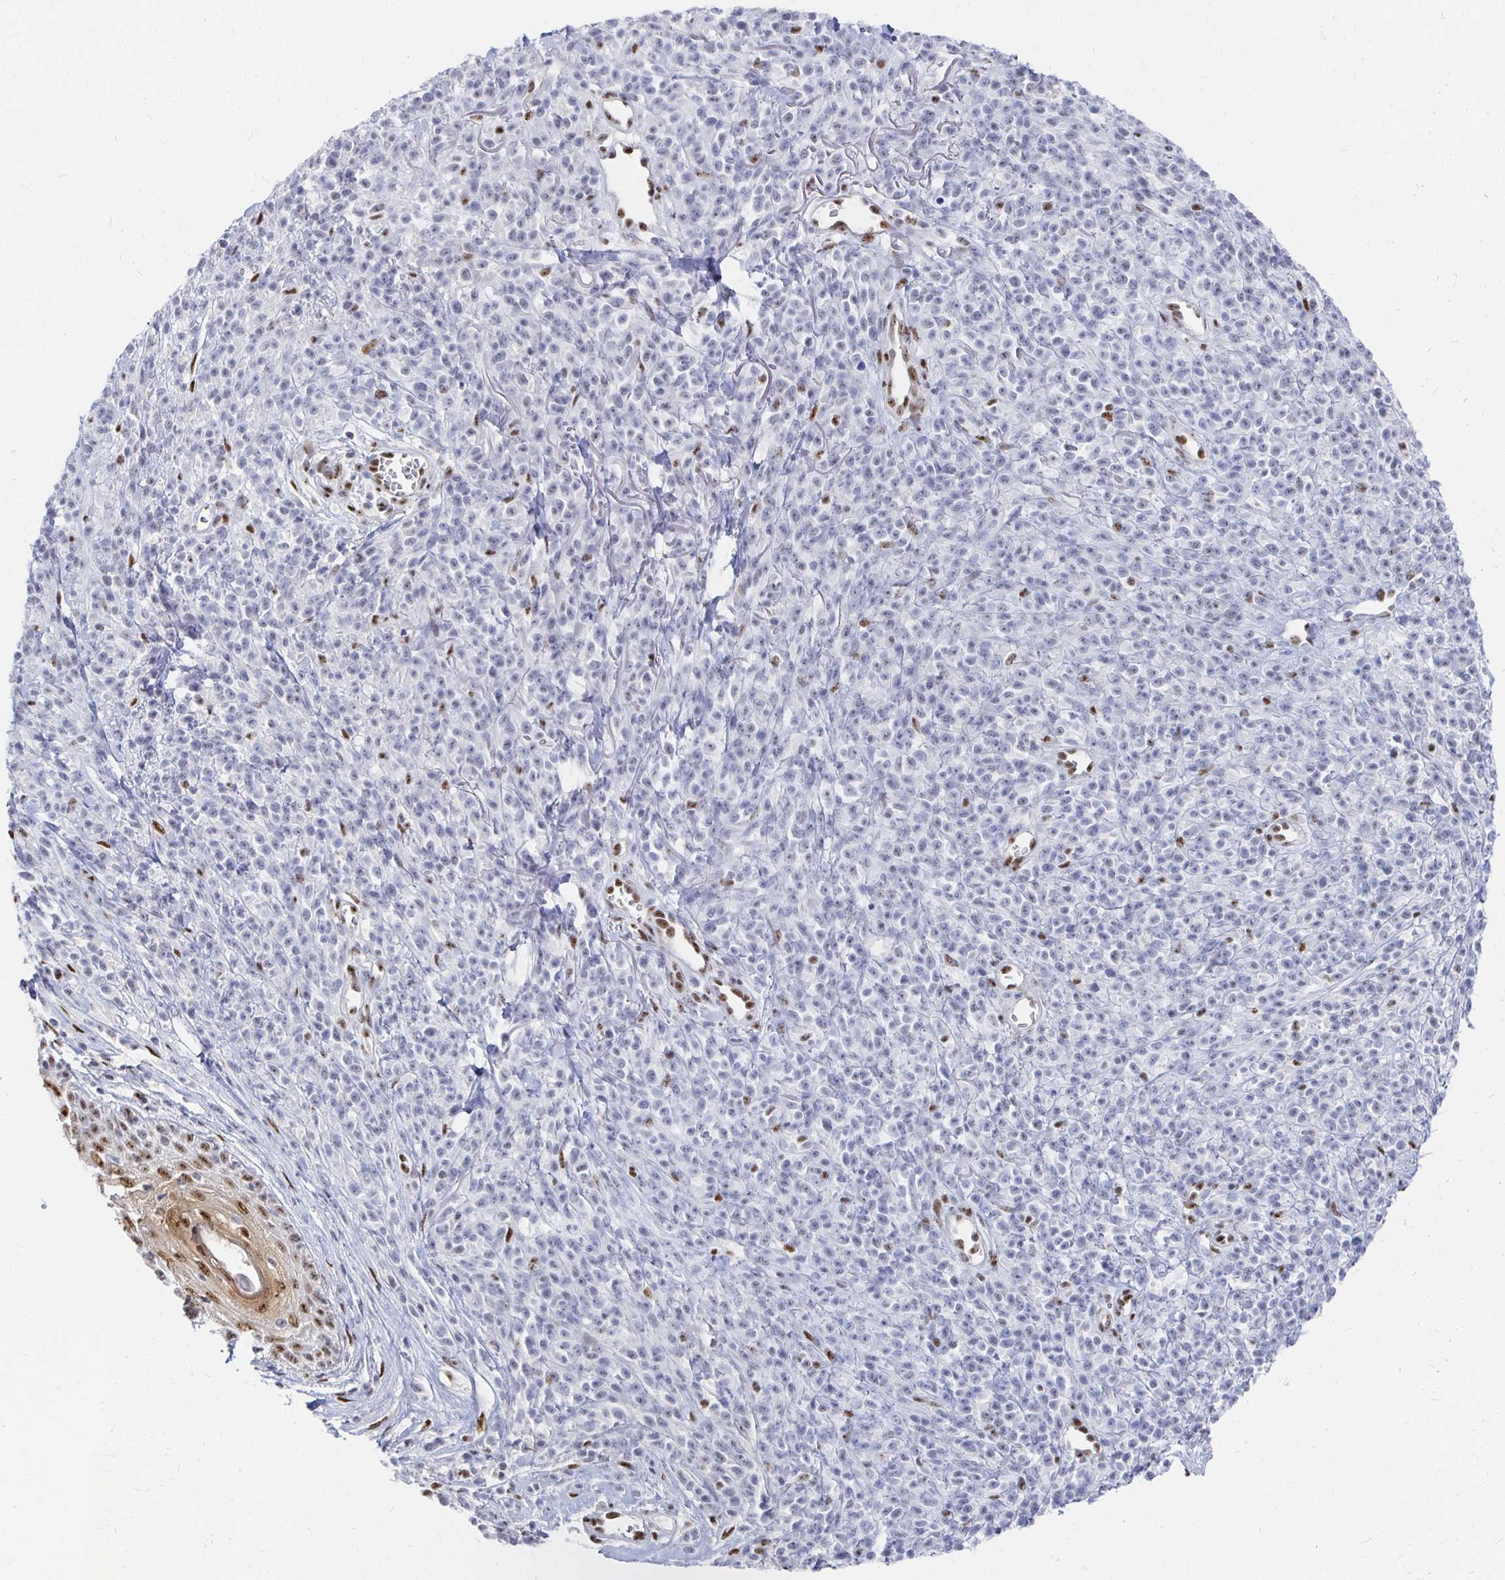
{"staining": {"intensity": "negative", "quantity": "none", "location": "none"}, "tissue": "melanoma", "cell_type": "Tumor cells", "image_type": "cancer", "snomed": [{"axis": "morphology", "description": "Malignant melanoma, NOS"}, {"axis": "topography", "description": "Skin"}, {"axis": "topography", "description": "Skin of trunk"}], "caption": "Tumor cells are negative for protein expression in human melanoma.", "gene": "CLIC3", "patient": {"sex": "male", "age": 74}}